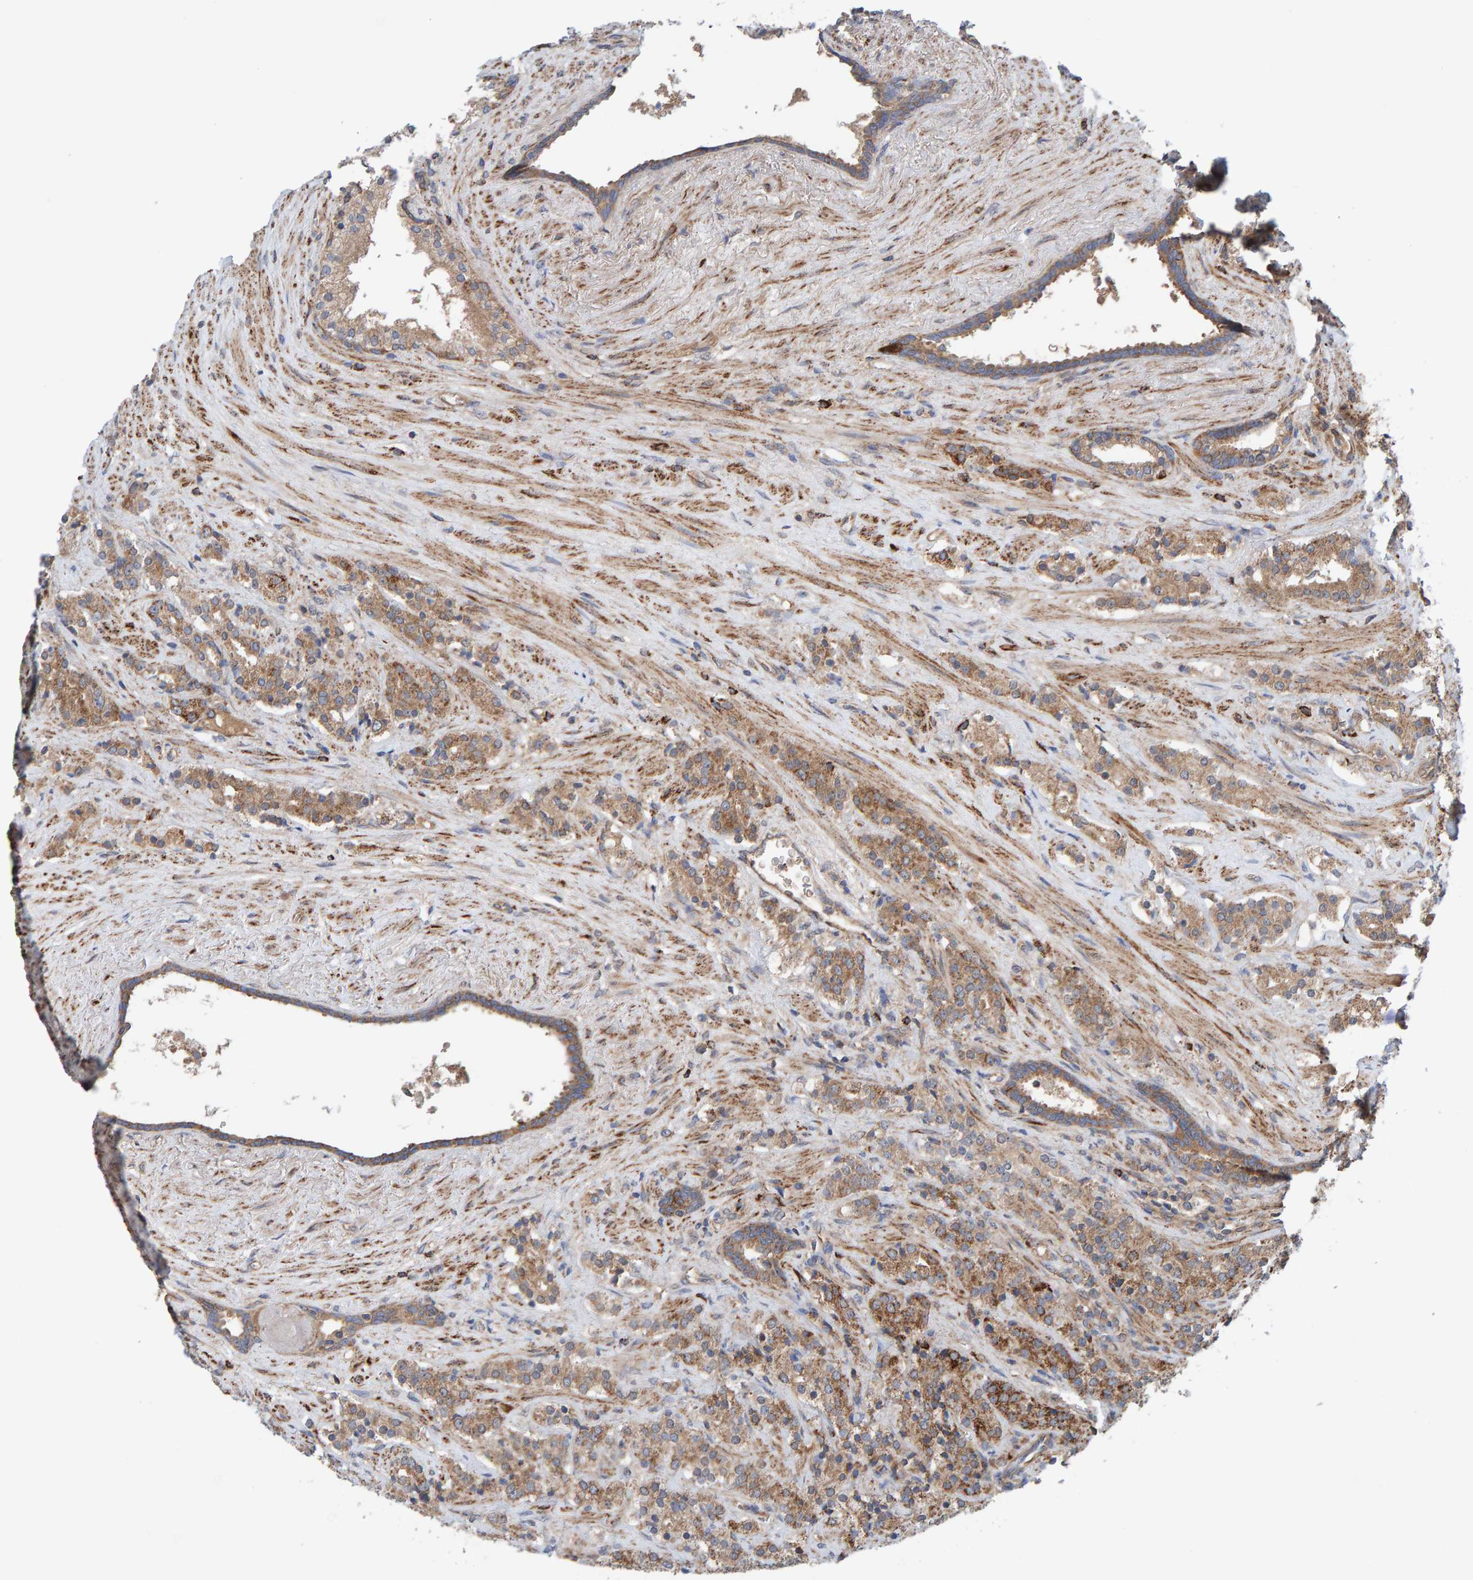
{"staining": {"intensity": "moderate", "quantity": ">75%", "location": "cytoplasmic/membranous"}, "tissue": "prostate cancer", "cell_type": "Tumor cells", "image_type": "cancer", "snomed": [{"axis": "morphology", "description": "Adenocarcinoma, High grade"}, {"axis": "topography", "description": "Prostate"}], "caption": "High-grade adenocarcinoma (prostate) stained with a protein marker displays moderate staining in tumor cells.", "gene": "LRSAM1", "patient": {"sex": "male", "age": 71}}